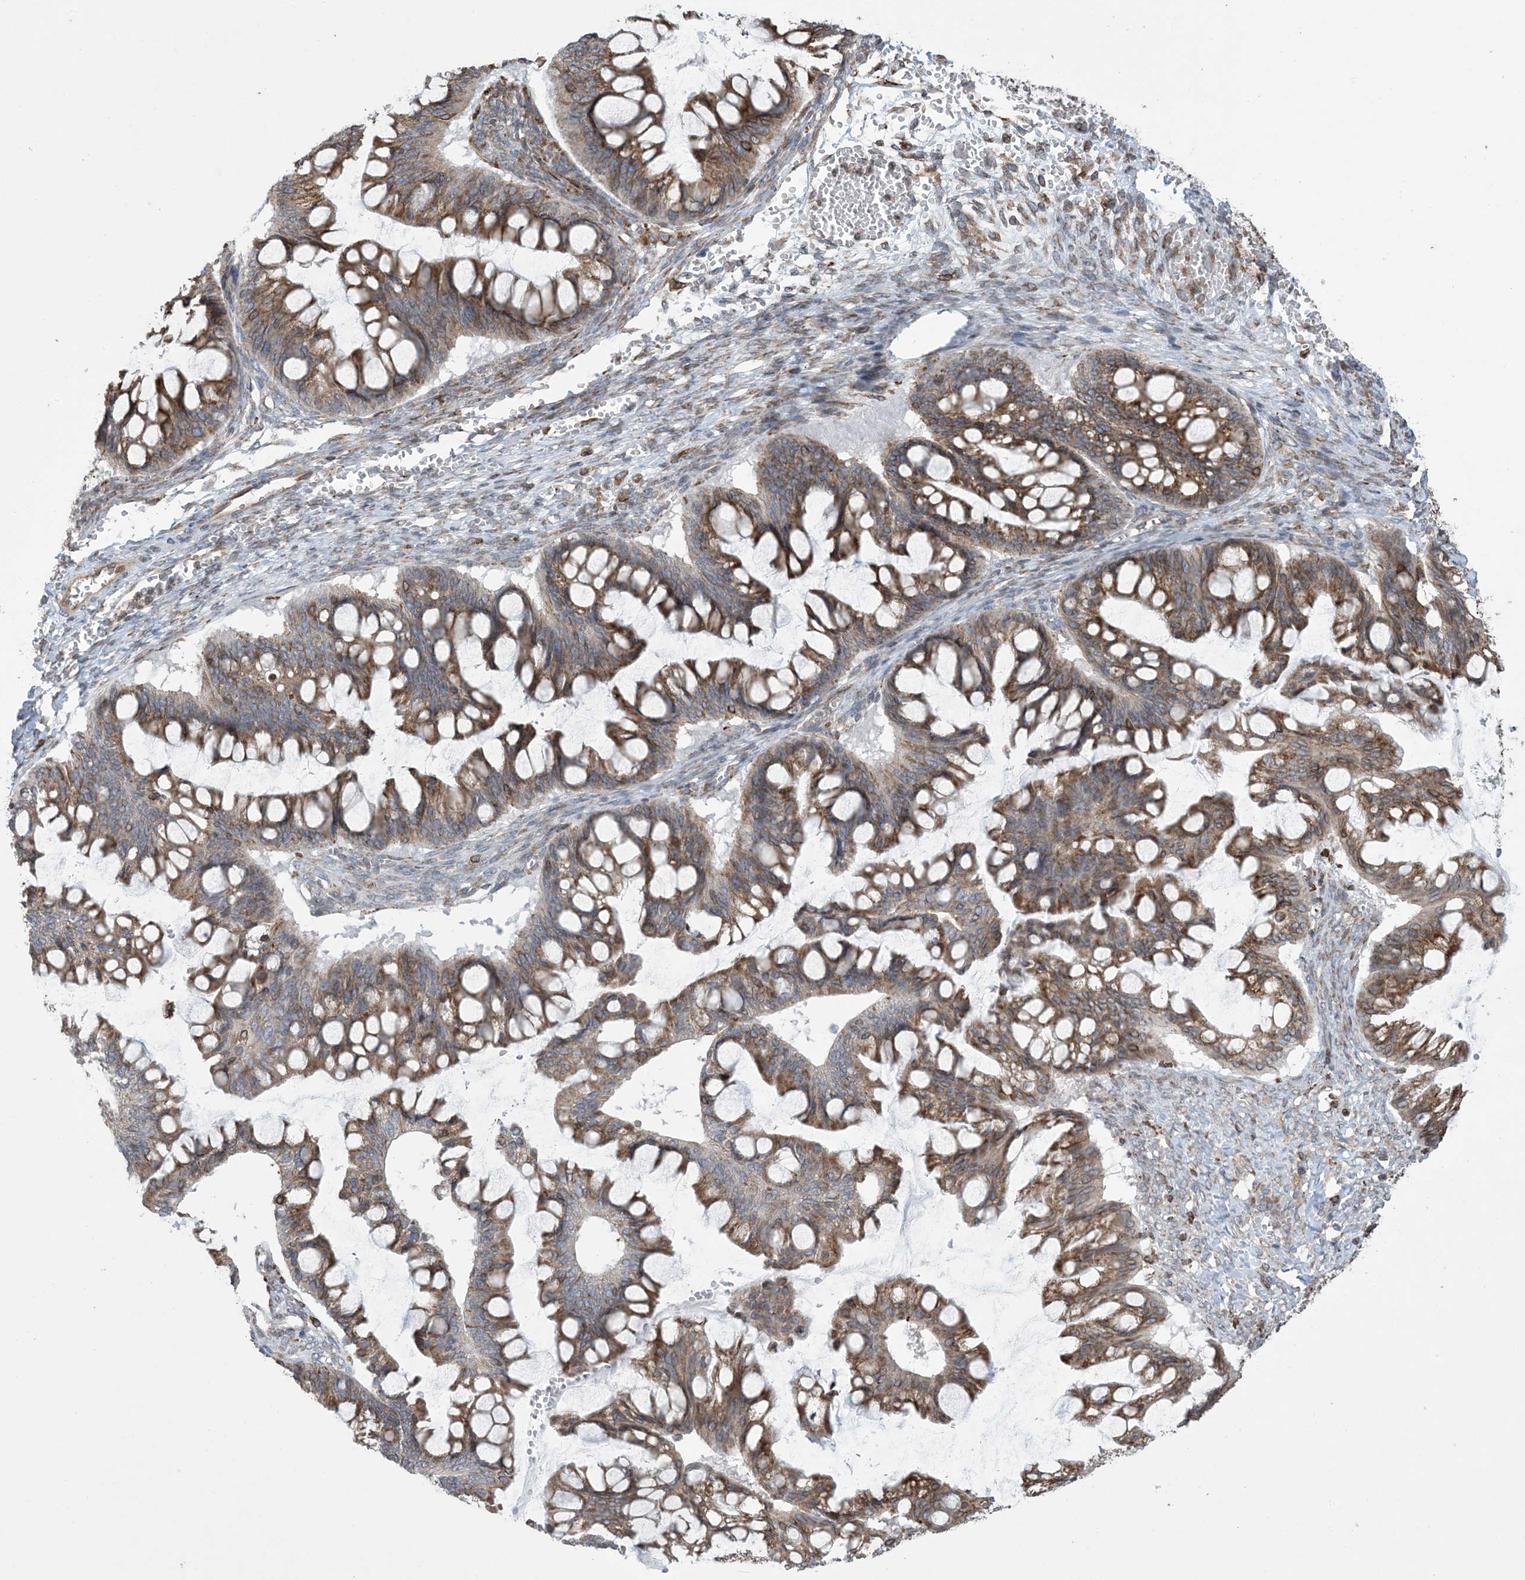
{"staining": {"intensity": "moderate", "quantity": ">75%", "location": "cytoplasmic/membranous"}, "tissue": "ovarian cancer", "cell_type": "Tumor cells", "image_type": "cancer", "snomed": [{"axis": "morphology", "description": "Cystadenocarcinoma, mucinous, NOS"}, {"axis": "topography", "description": "Ovary"}], "caption": "Immunohistochemistry of mucinous cystadenocarcinoma (ovarian) reveals medium levels of moderate cytoplasmic/membranous expression in about >75% of tumor cells.", "gene": "SHANK1", "patient": {"sex": "female", "age": 73}}